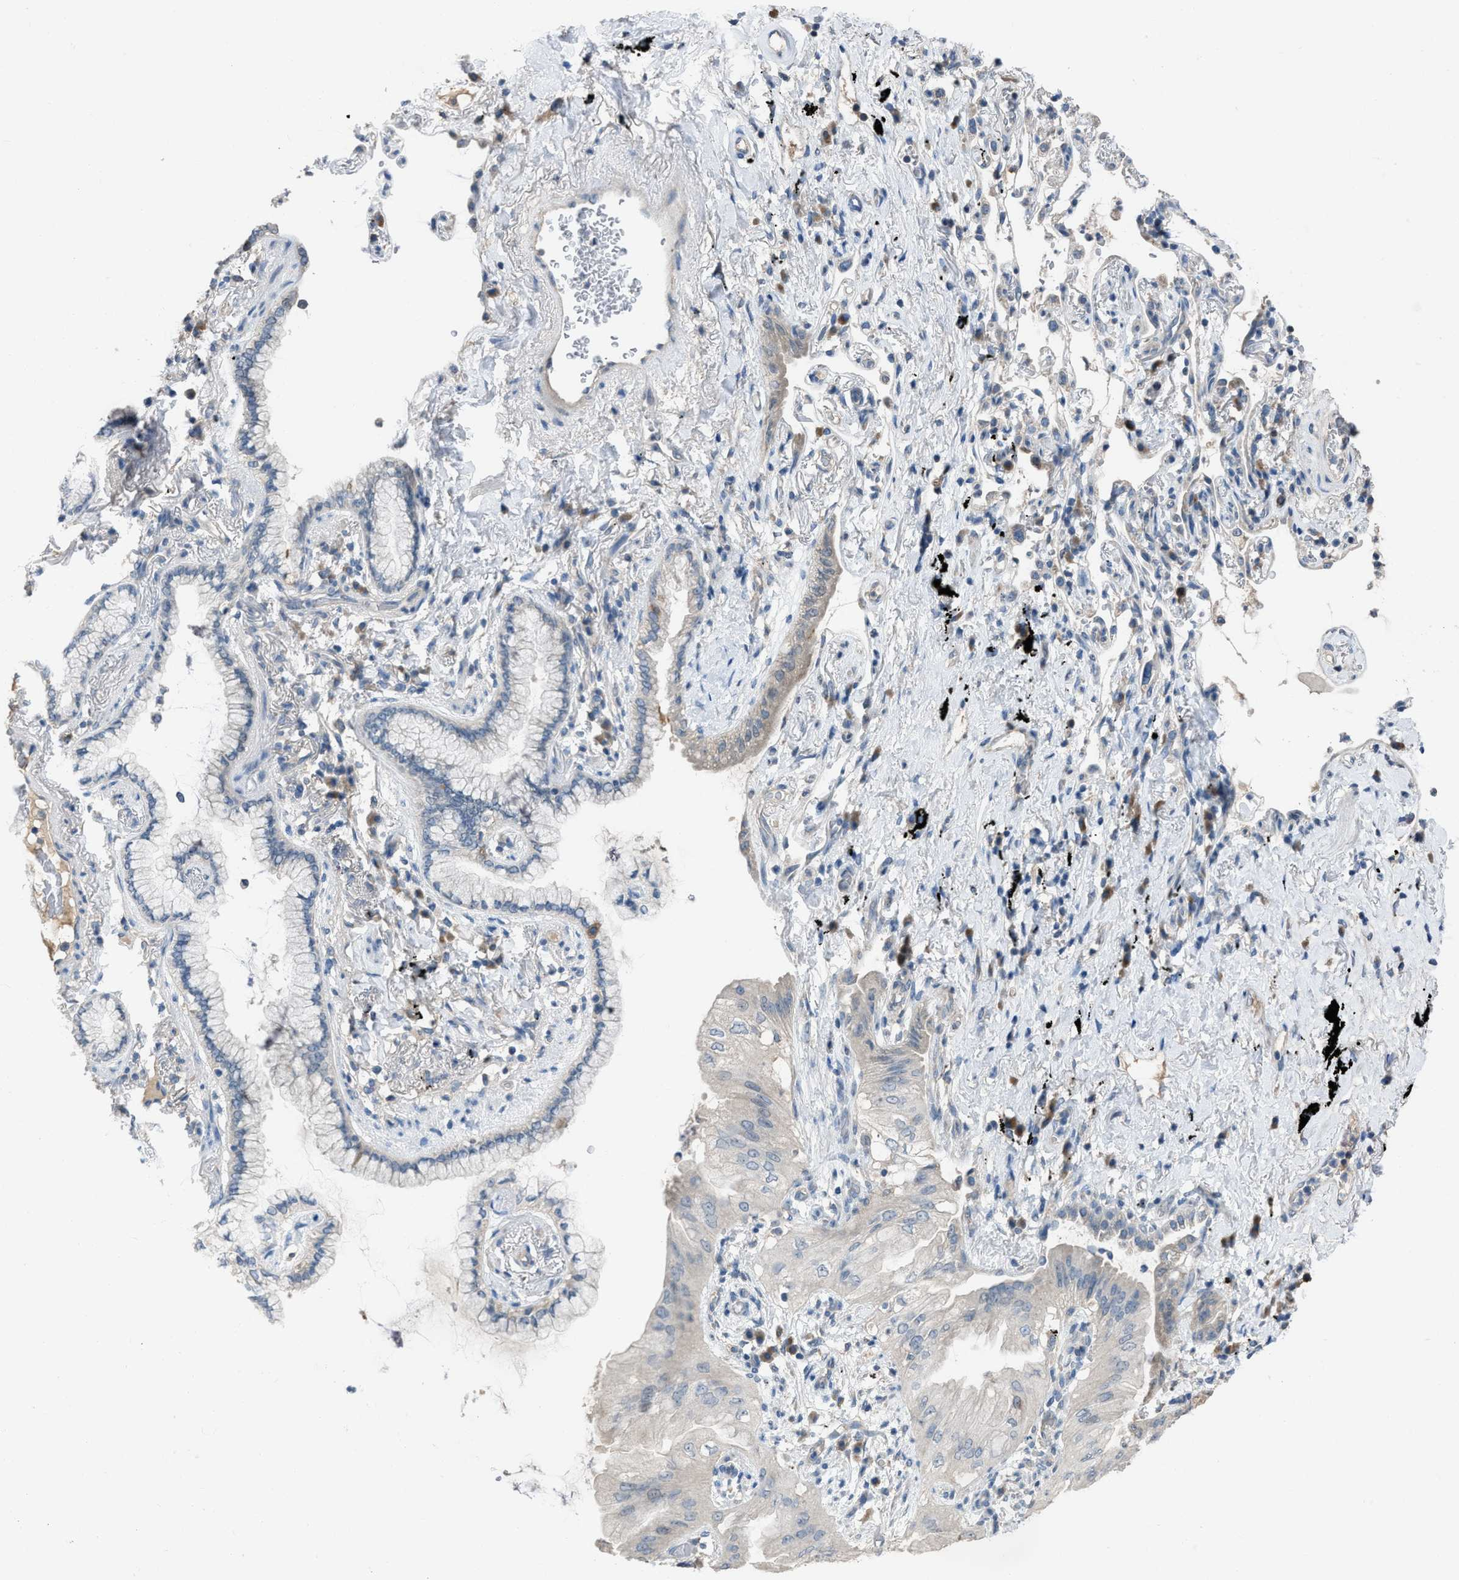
{"staining": {"intensity": "weak", "quantity": "<25%", "location": "cytoplasmic/membranous"}, "tissue": "lung cancer", "cell_type": "Tumor cells", "image_type": "cancer", "snomed": [{"axis": "morphology", "description": "Normal tissue, NOS"}, {"axis": "morphology", "description": "Adenocarcinoma, NOS"}, {"axis": "topography", "description": "Bronchus"}, {"axis": "topography", "description": "Lung"}], "caption": "Tumor cells show no significant positivity in adenocarcinoma (lung). The staining is performed using DAB brown chromogen with nuclei counter-stained in using hematoxylin.", "gene": "MIS18A", "patient": {"sex": "female", "age": 70}}